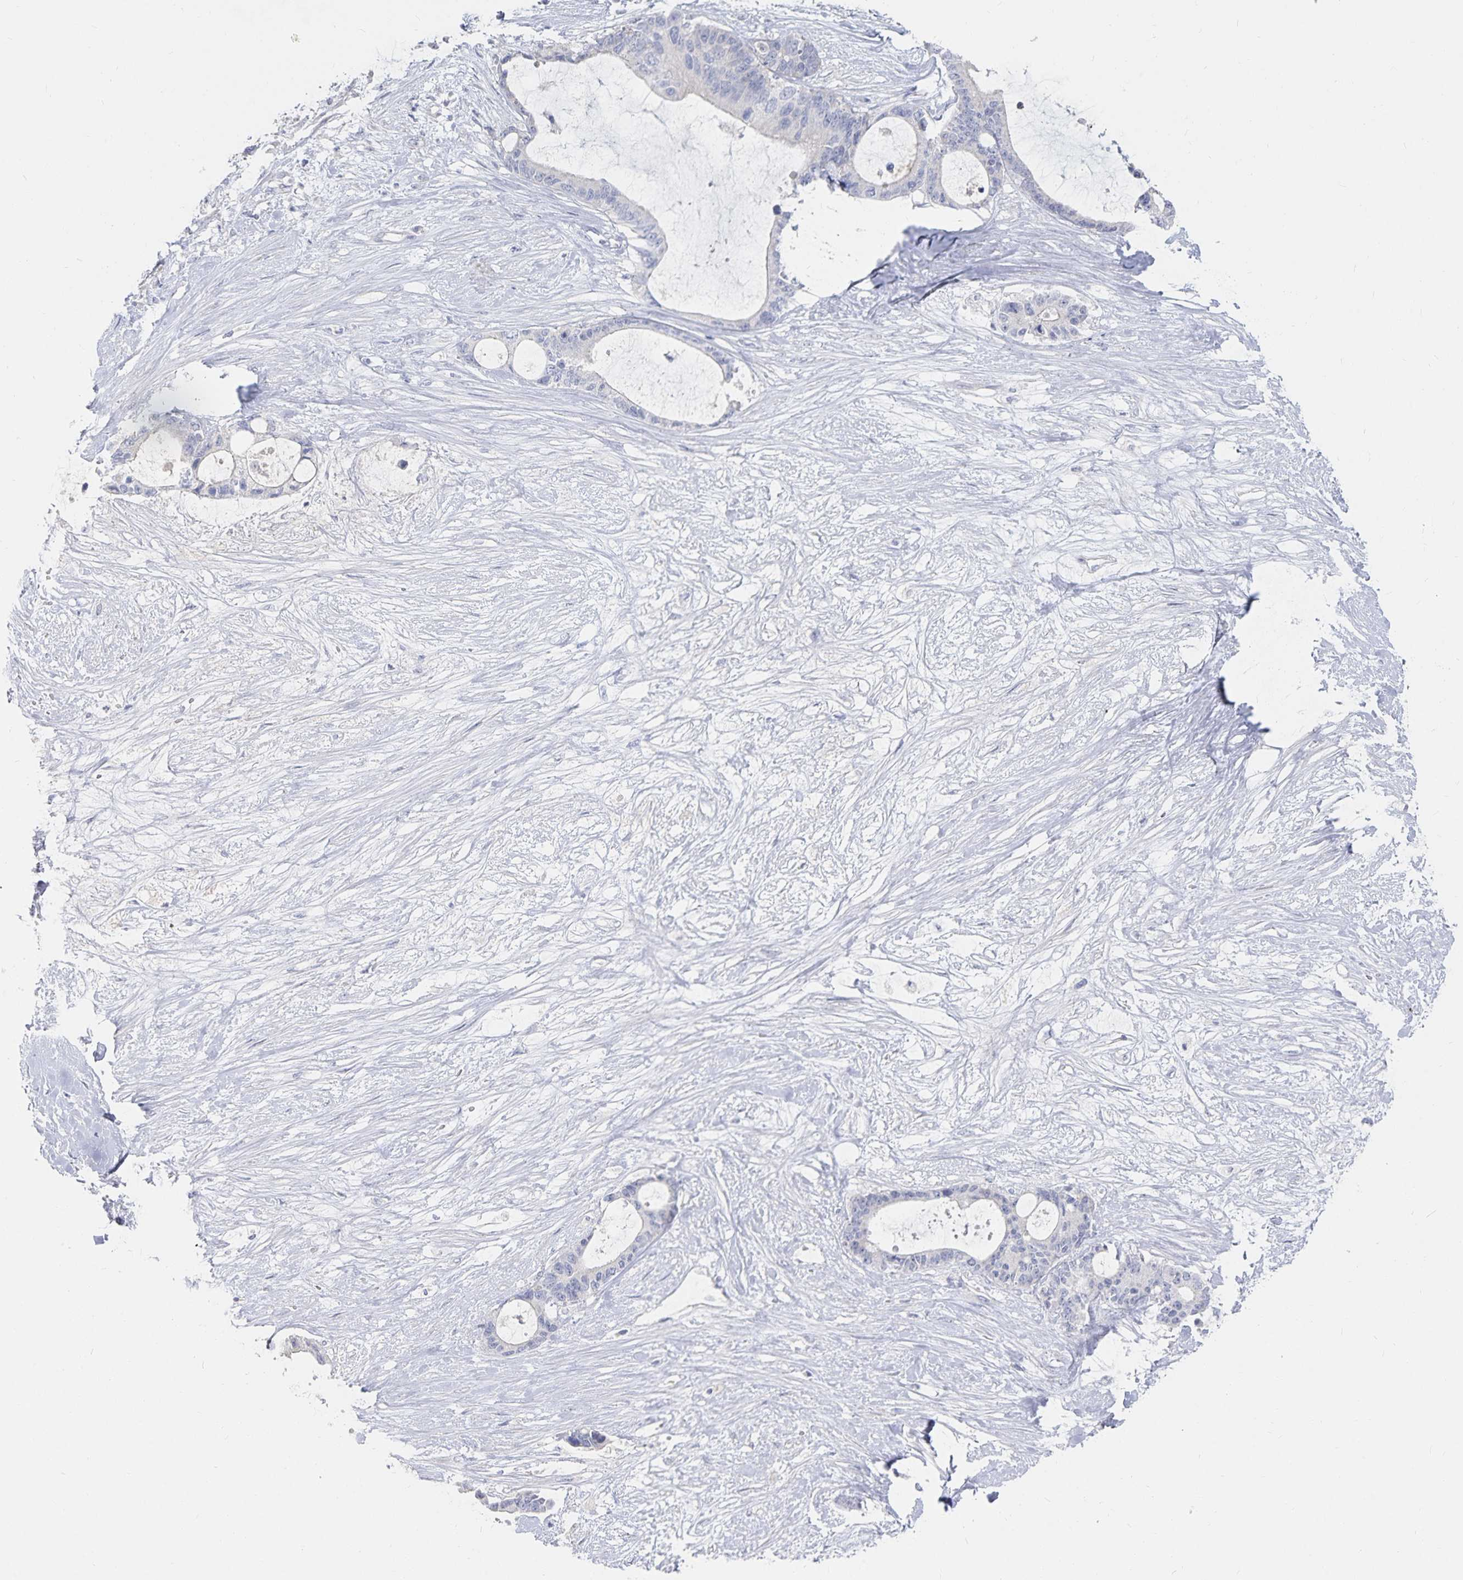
{"staining": {"intensity": "negative", "quantity": "none", "location": "none"}, "tissue": "liver cancer", "cell_type": "Tumor cells", "image_type": "cancer", "snomed": [{"axis": "morphology", "description": "Normal tissue, NOS"}, {"axis": "morphology", "description": "Cholangiocarcinoma"}, {"axis": "topography", "description": "Liver"}, {"axis": "topography", "description": "Peripheral nerve tissue"}], "caption": "The image shows no significant positivity in tumor cells of cholangiocarcinoma (liver). The staining is performed using DAB (3,3'-diaminobenzidine) brown chromogen with nuclei counter-stained in using hematoxylin.", "gene": "DNAH9", "patient": {"sex": "female", "age": 73}}